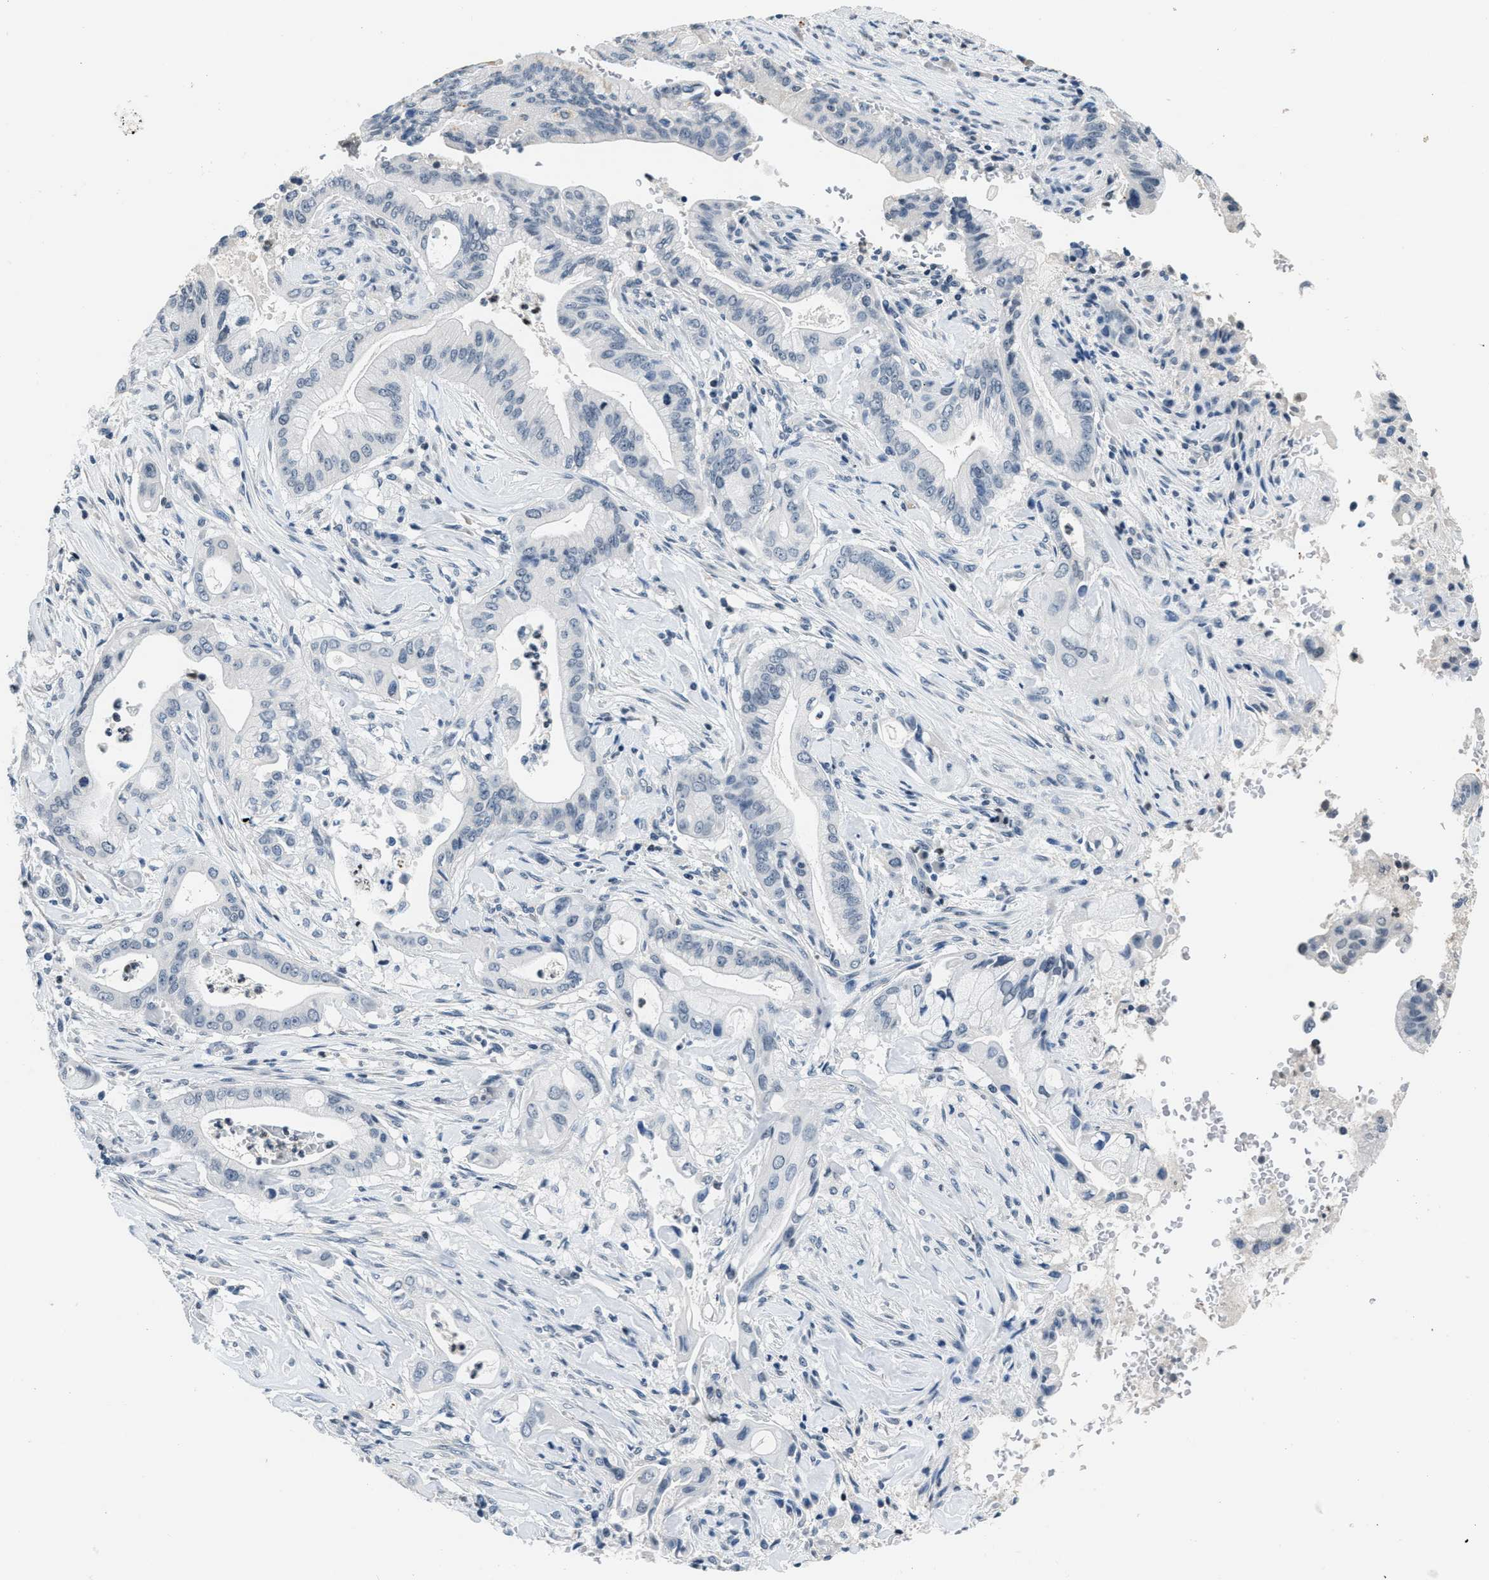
{"staining": {"intensity": "negative", "quantity": "none", "location": "none"}, "tissue": "pancreatic cancer", "cell_type": "Tumor cells", "image_type": "cancer", "snomed": [{"axis": "morphology", "description": "Adenocarcinoma, NOS"}, {"axis": "topography", "description": "Pancreas"}], "caption": "The image reveals no significant positivity in tumor cells of adenocarcinoma (pancreatic). (DAB (3,3'-diaminobenzidine) immunohistochemistry visualized using brightfield microscopy, high magnification).", "gene": "CA4", "patient": {"sex": "female", "age": 73}}